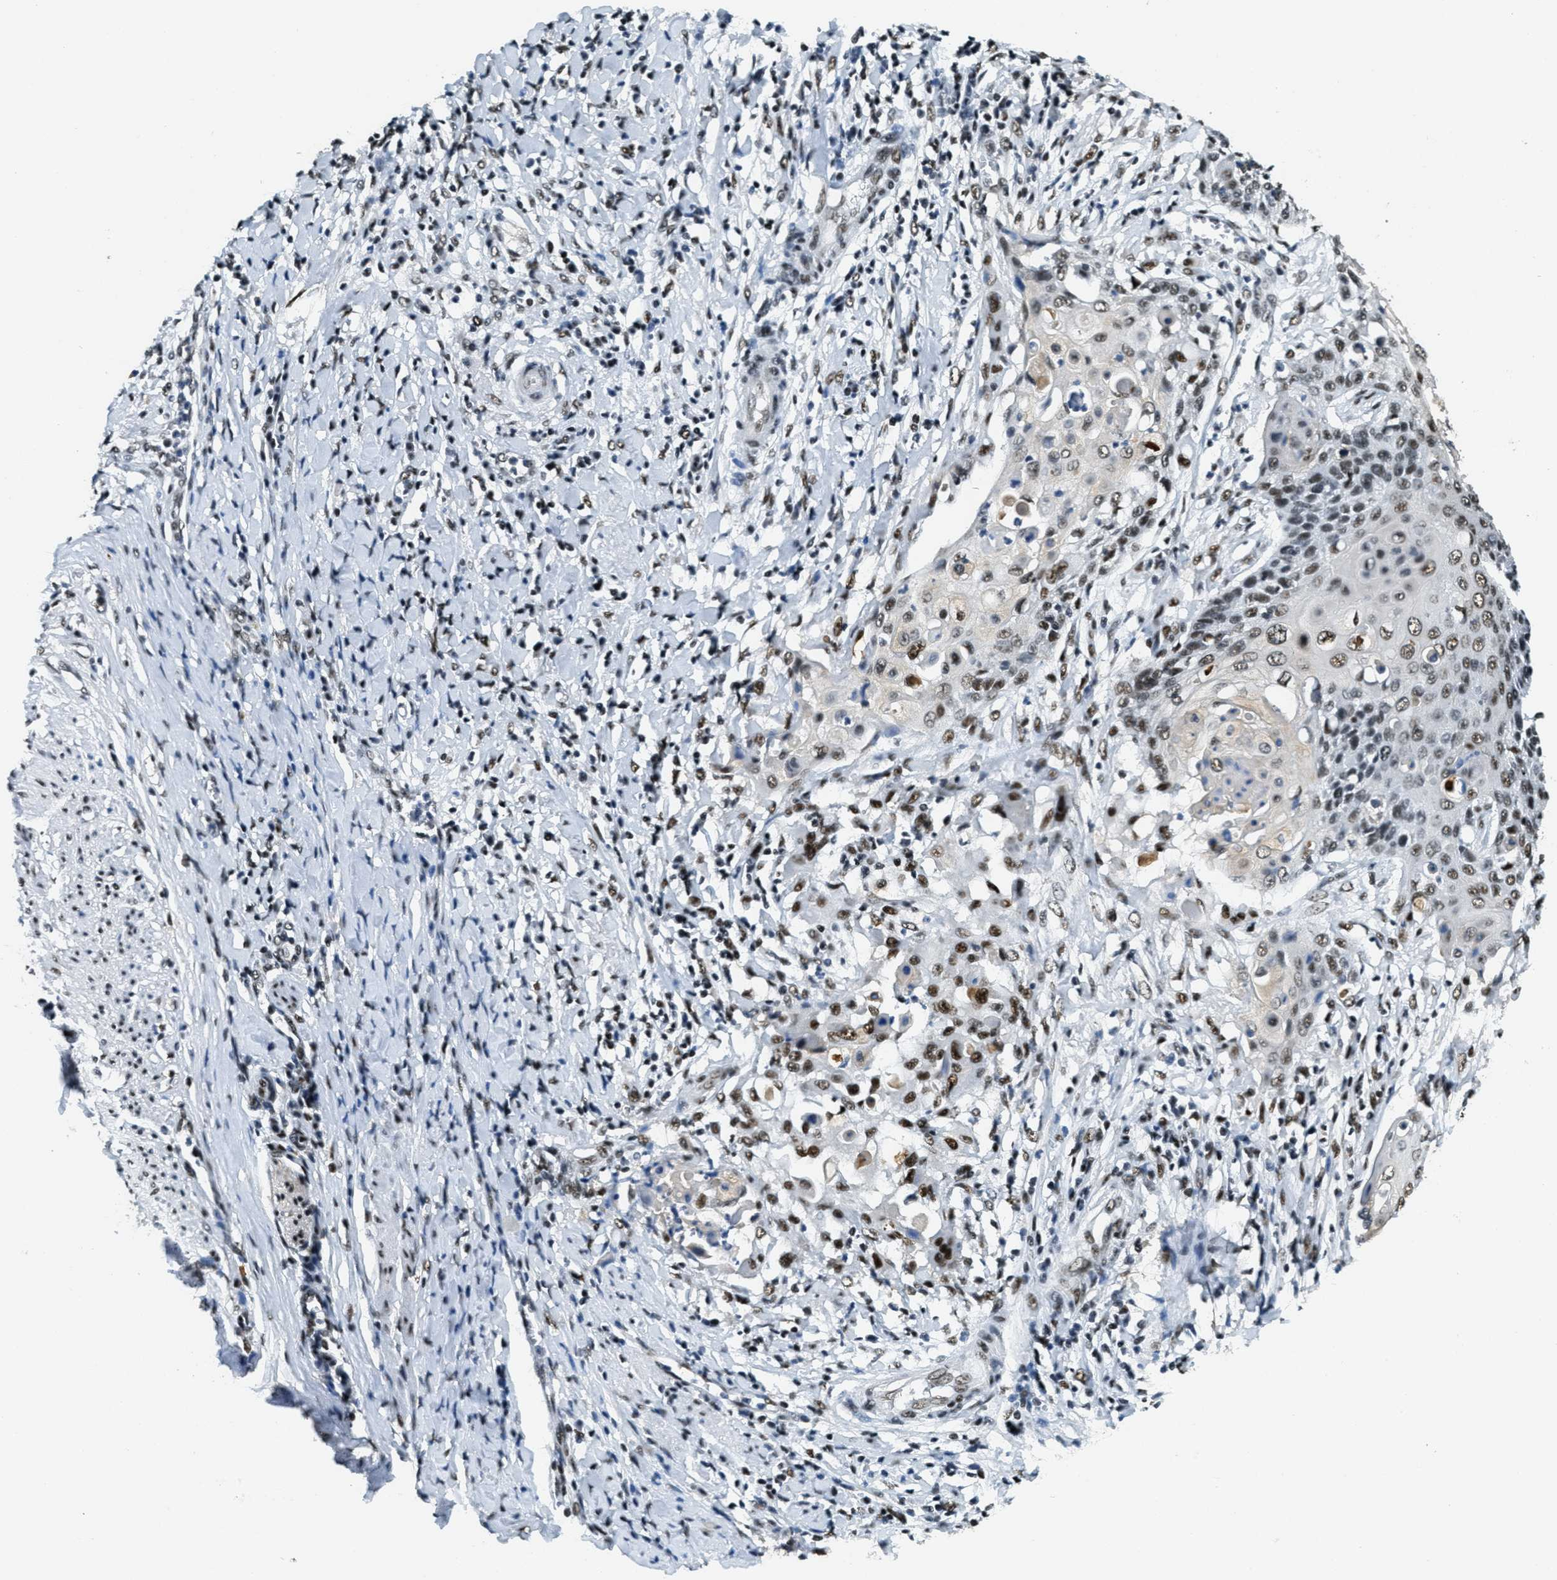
{"staining": {"intensity": "moderate", "quantity": ">75%", "location": "nuclear"}, "tissue": "cervical cancer", "cell_type": "Tumor cells", "image_type": "cancer", "snomed": [{"axis": "morphology", "description": "Squamous cell carcinoma, NOS"}, {"axis": "topography", "description": "Cervix"}], "caption": "IHC (DAB (3,3'-diaminobenzidine)) staining of human cervical cancer demonstrates moderate nuclear protein expression in approximately >75% of tumor cells.", "gene": "SSB", "patient": {"sex": "female", "age": 39}}